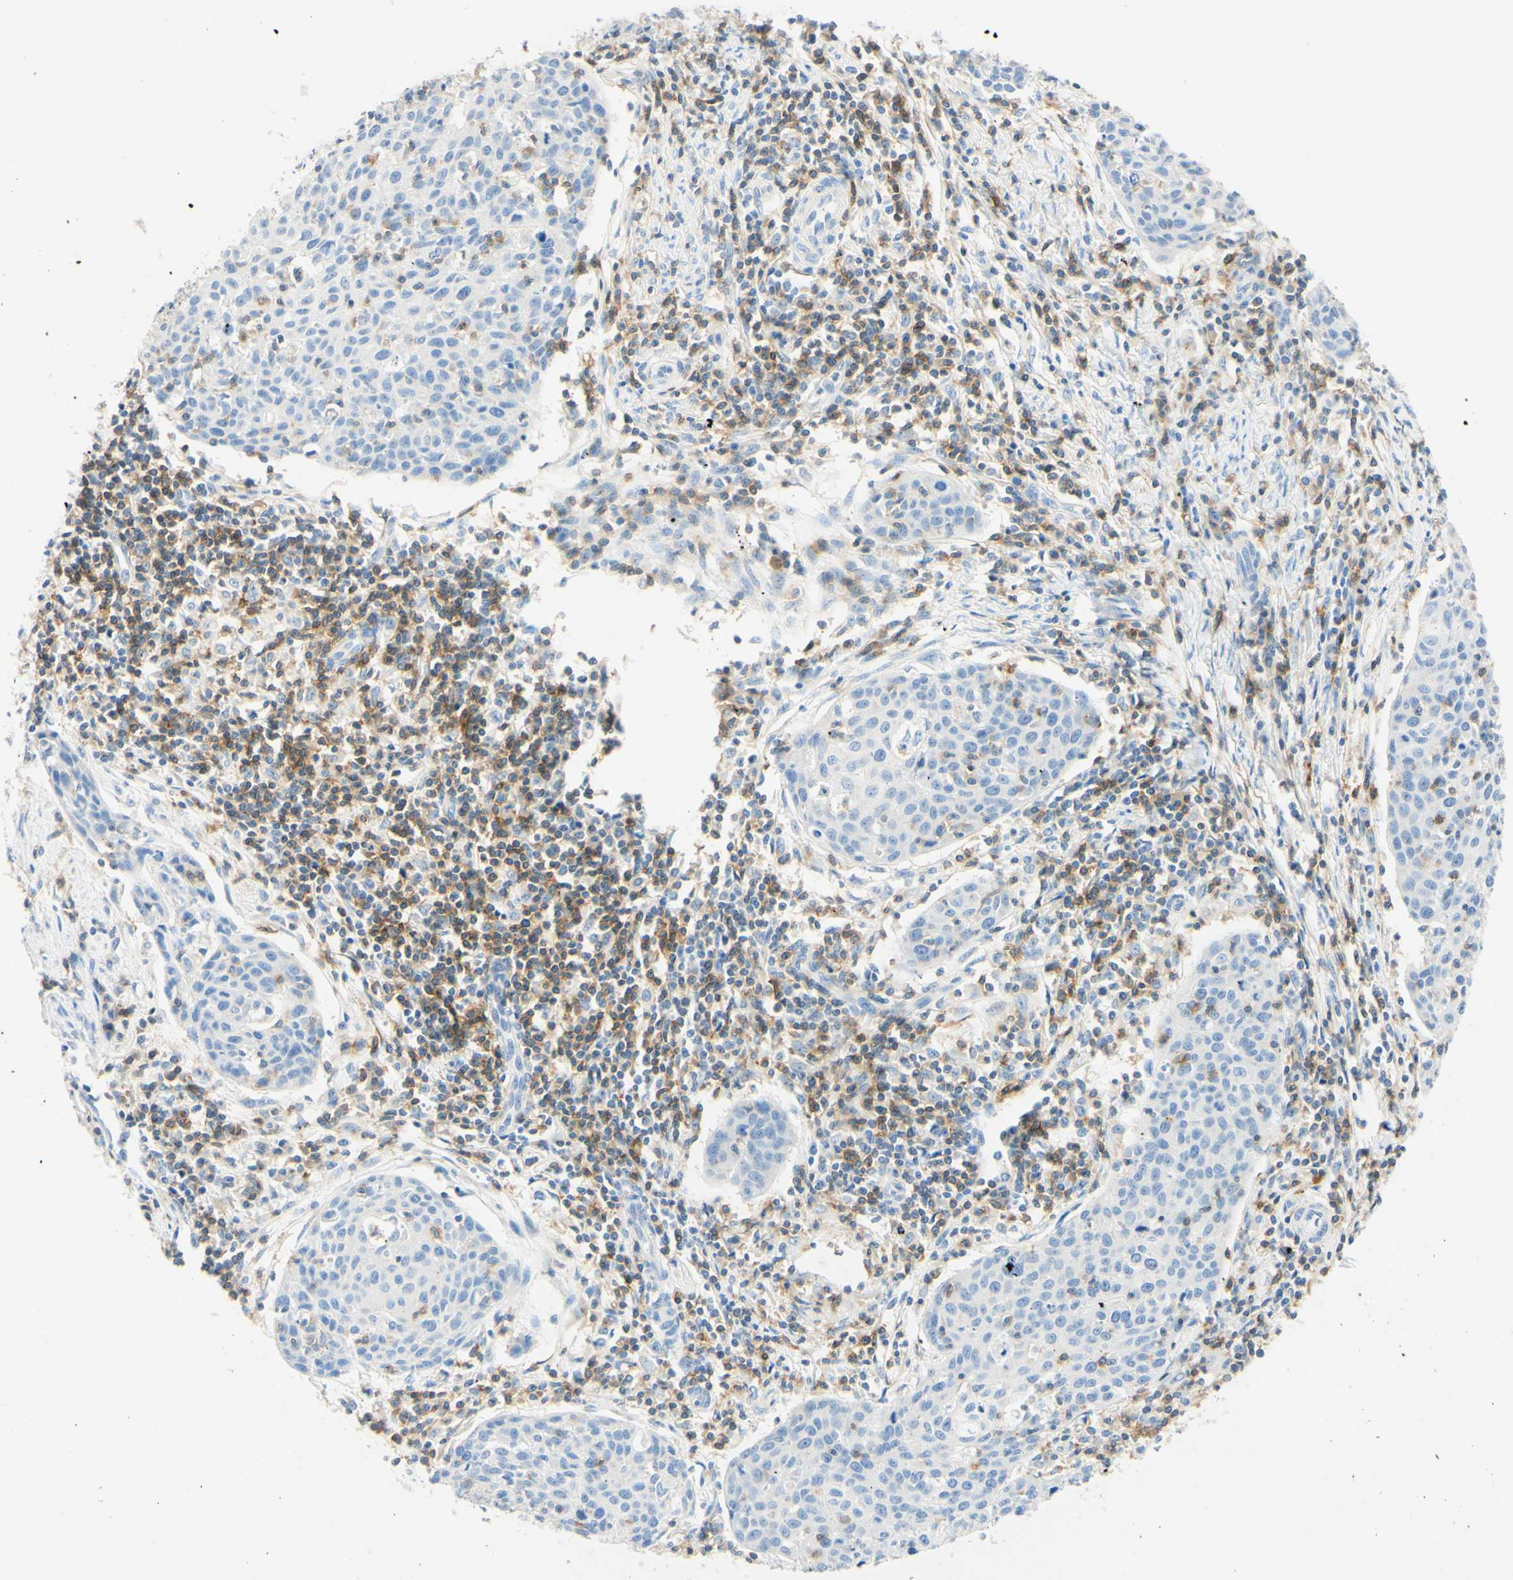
{"staining": {"intensity": "negative", "quantity": "none", "location": "none"}, "tissue": "cervical cancer", "cell_type": "Tumor cells", "image_type": "cancer", "snomed": [{"axis": "morphology", "description": "Squamous cell carcinoma, NOS"}, {"axis": "topography", "description": "Cervix"}], "caption": "IHC of cervical cancer exhibits no expression in tumor cells.", "gene": "LAT", "patient": {"sex": "female", "age": 38}}